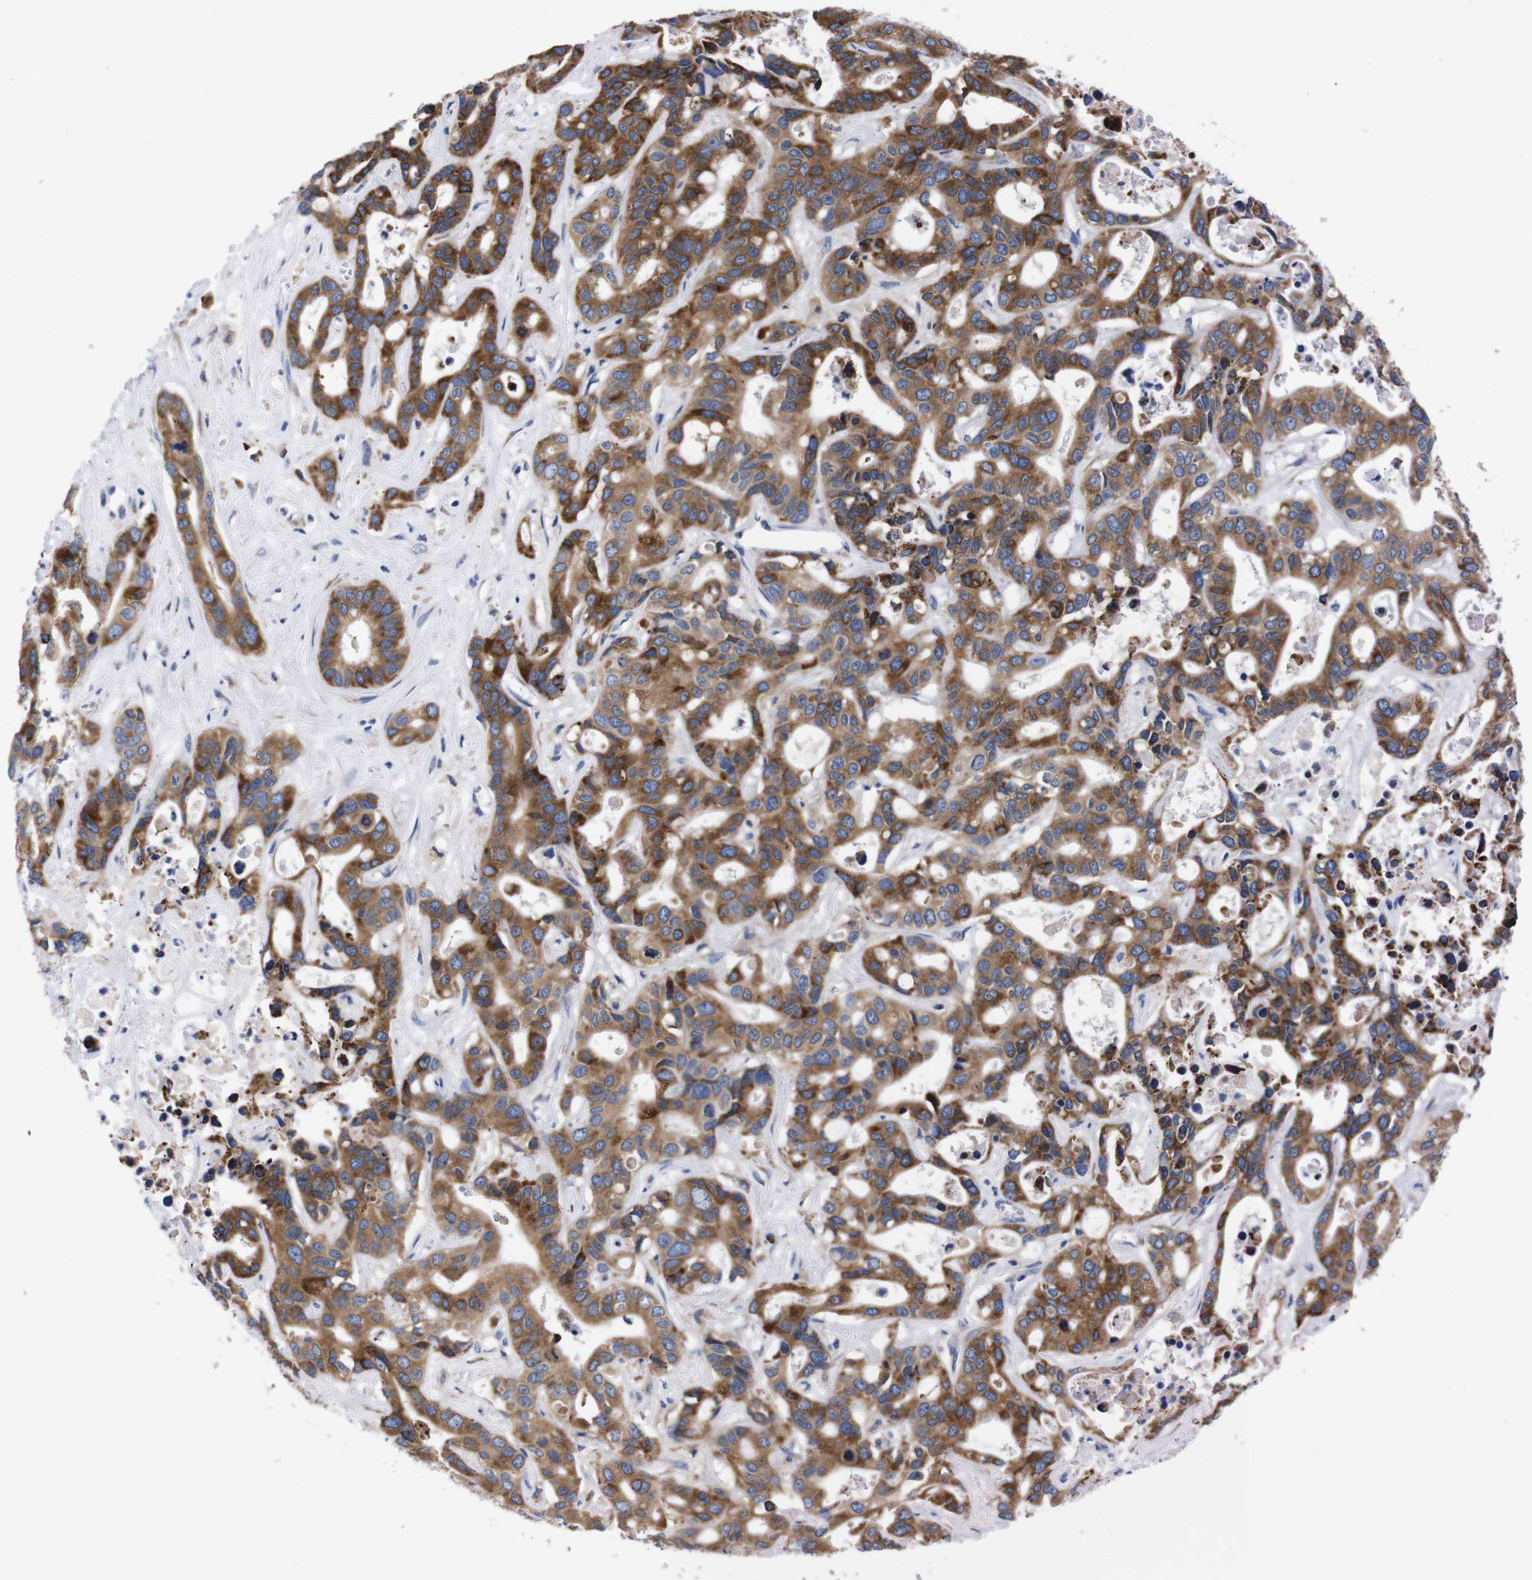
{"staining": {"intensity": "strong", "quantity": ">75%", "location": "cytoplasmic/membranous"}, "tissue": "liver cancer", "cell_type": "Tumor cells", "image_type": "cancer", "snomed": [{"axis": "morphology", "description": "Cholangiocarcinoma"}, {"axis": "topography", "description": "Liver"}], "caption": "Strong cytoplasmic/membranous expression is seen in approximately >75% of tumor cells in liver cholangiocarcinoma. (brown staining indicates protein expression, while blue staining denotes nuclei).", "gene": "NEBL", "patient": {"sex": "female", "age": 65}}